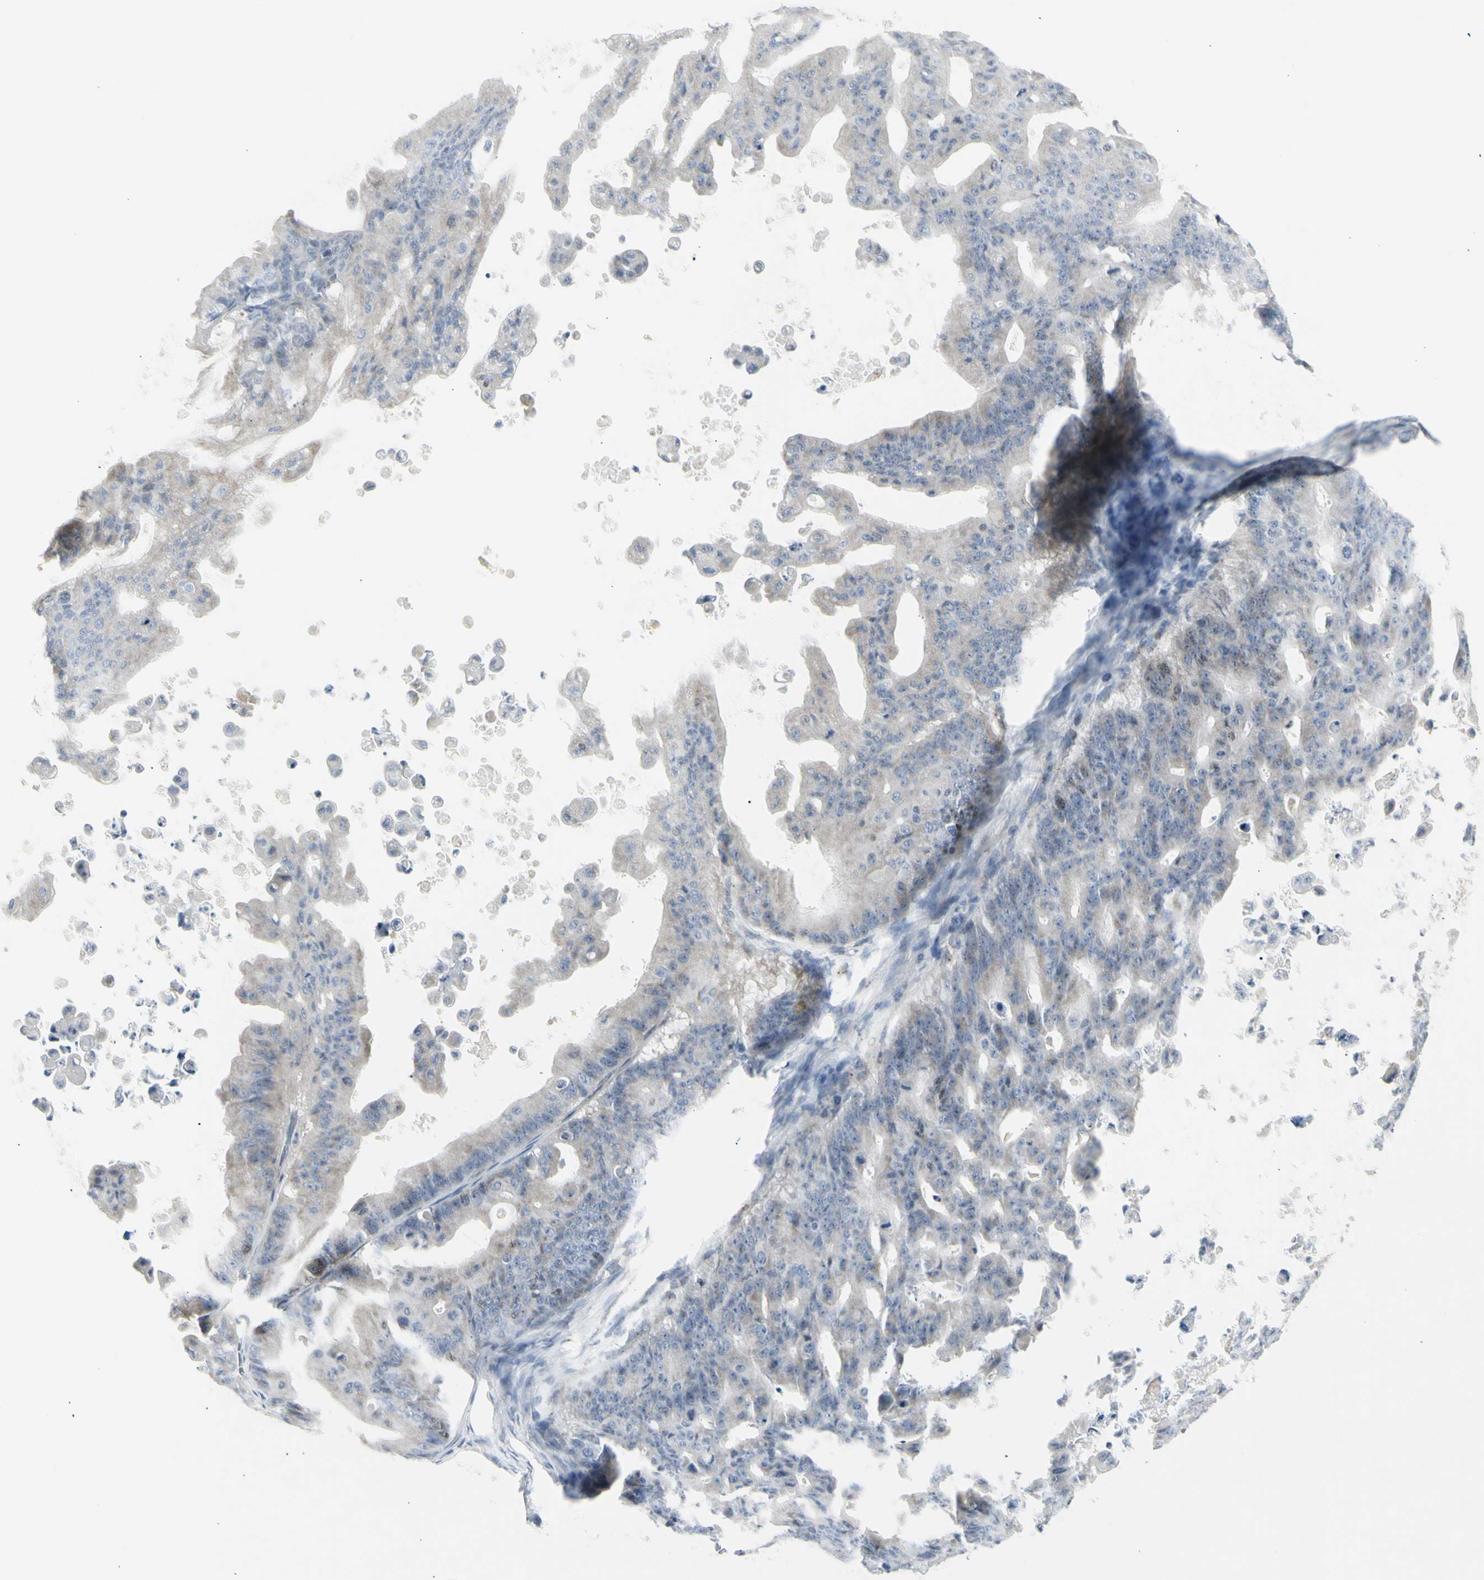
{"staining": {"intensity": "negative", "quantity": "none", "location": "none"}, "tissue": "ovarian cancer", "cell_type": "Tumor cells", "image_type": "cancer", "snomed": [{"axis": "morphology", "description": "Cystadenocarcinoma, mucinous, NOS"}, {"axis": "topography", "description": "Ovary"}], "caption": "IHC of human ovarian cancer exhibits no positivity in tumor cells.", "gene": "DHRS7B", "patient": {"sex": "female", "age": 37}}